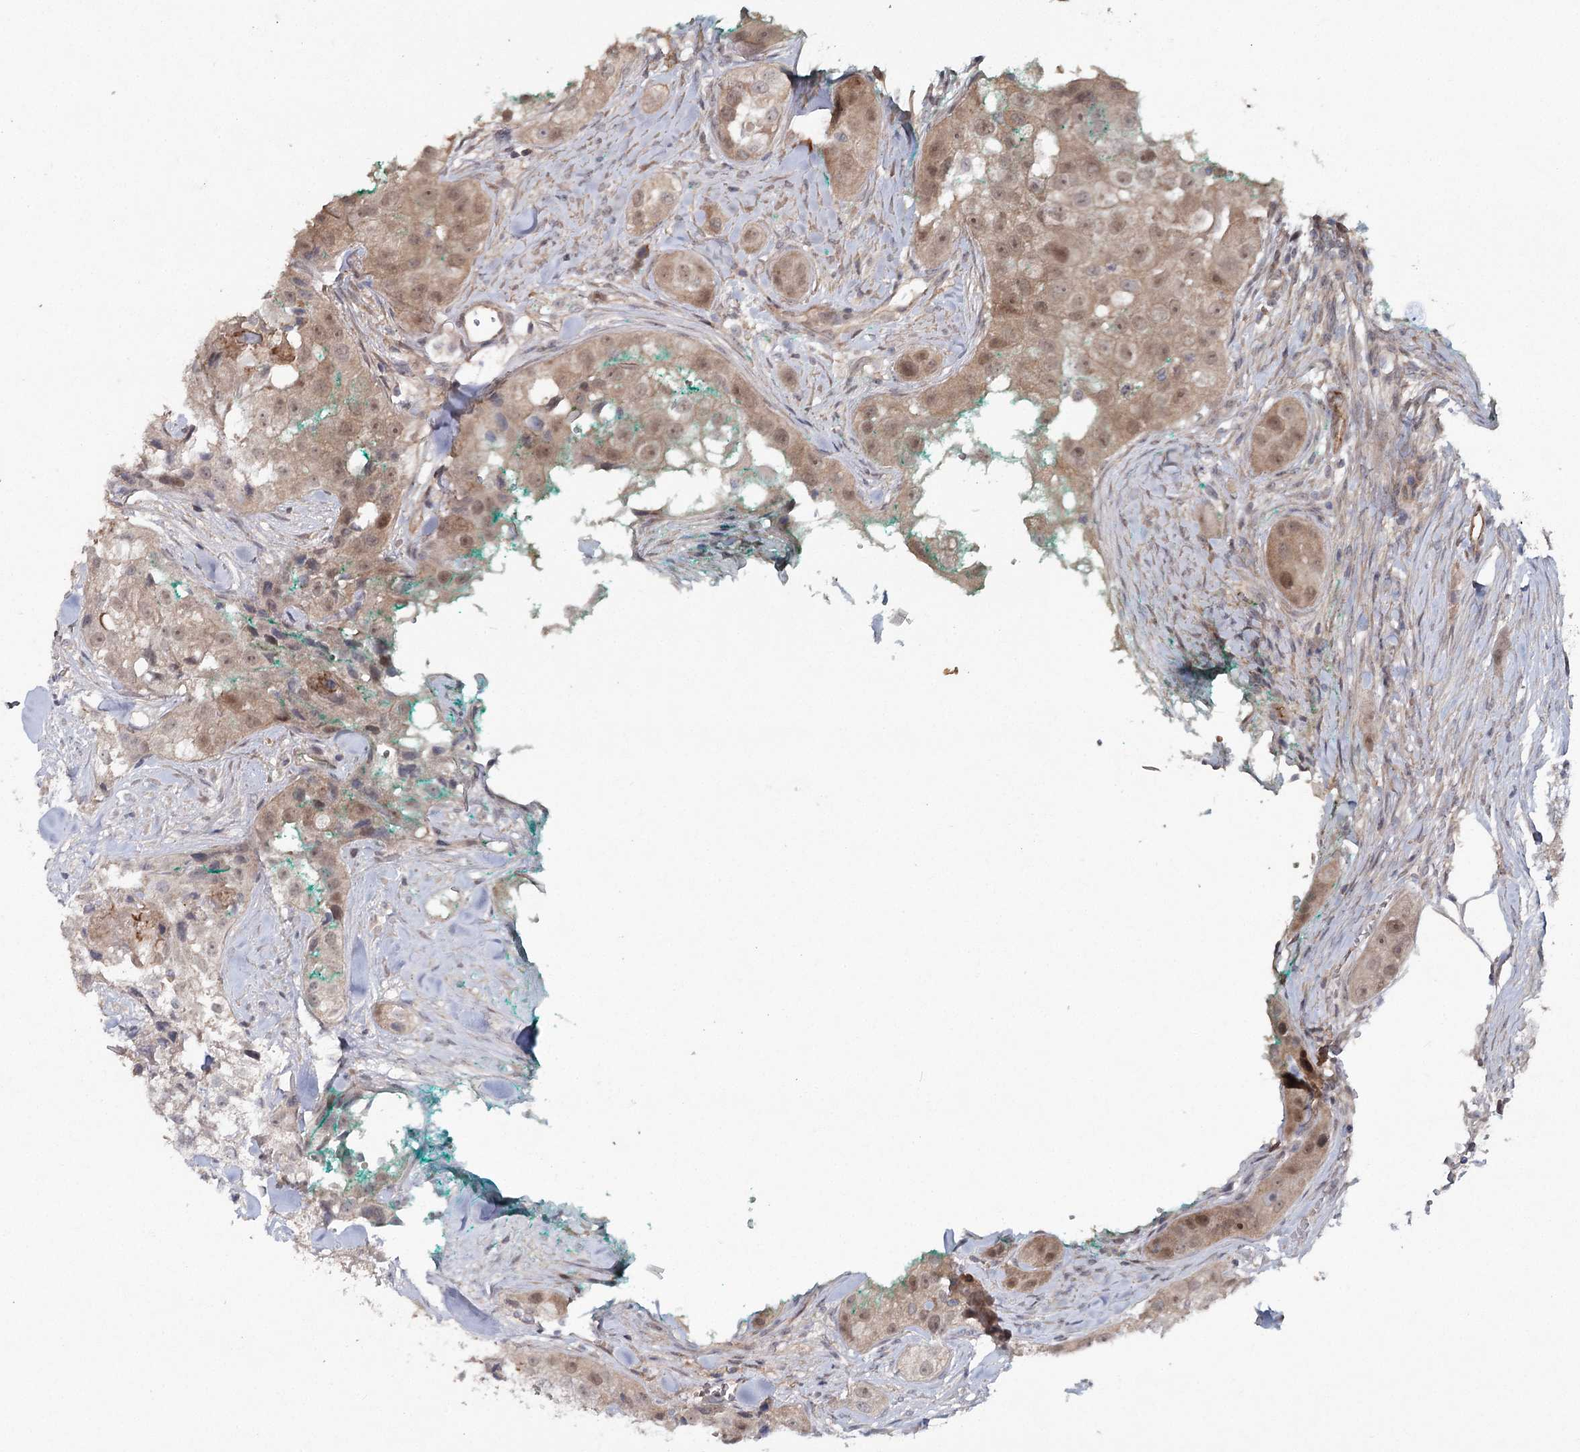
{"staining": {"intensity": "weak", "quantity": ">75%", "location": "cytoplasmic/membranous,nuclear"}, "tissue": "head and neck cancer", "cell_type": "Tumor cells", "image_type": "cancer", "snomed": [{"axis": "morphology", "description": "Normal tissue, NOS"}, {"axis": "morphology", "description": "Squamous cell carcinoma, NOS"}, {"axis": "topography", "description": "Skeletal muscle"}, {"axis": "topography", "description": "Head-Neck"}], "caption": "Immunohistochemical staining of head and neck cancer shows weak cytoplasmic/membranous and nuclear protein staining in approximately >75% of tumor cells.", "gene": "MAP3K13", "patient": {"sex": "male", "age": 51}}